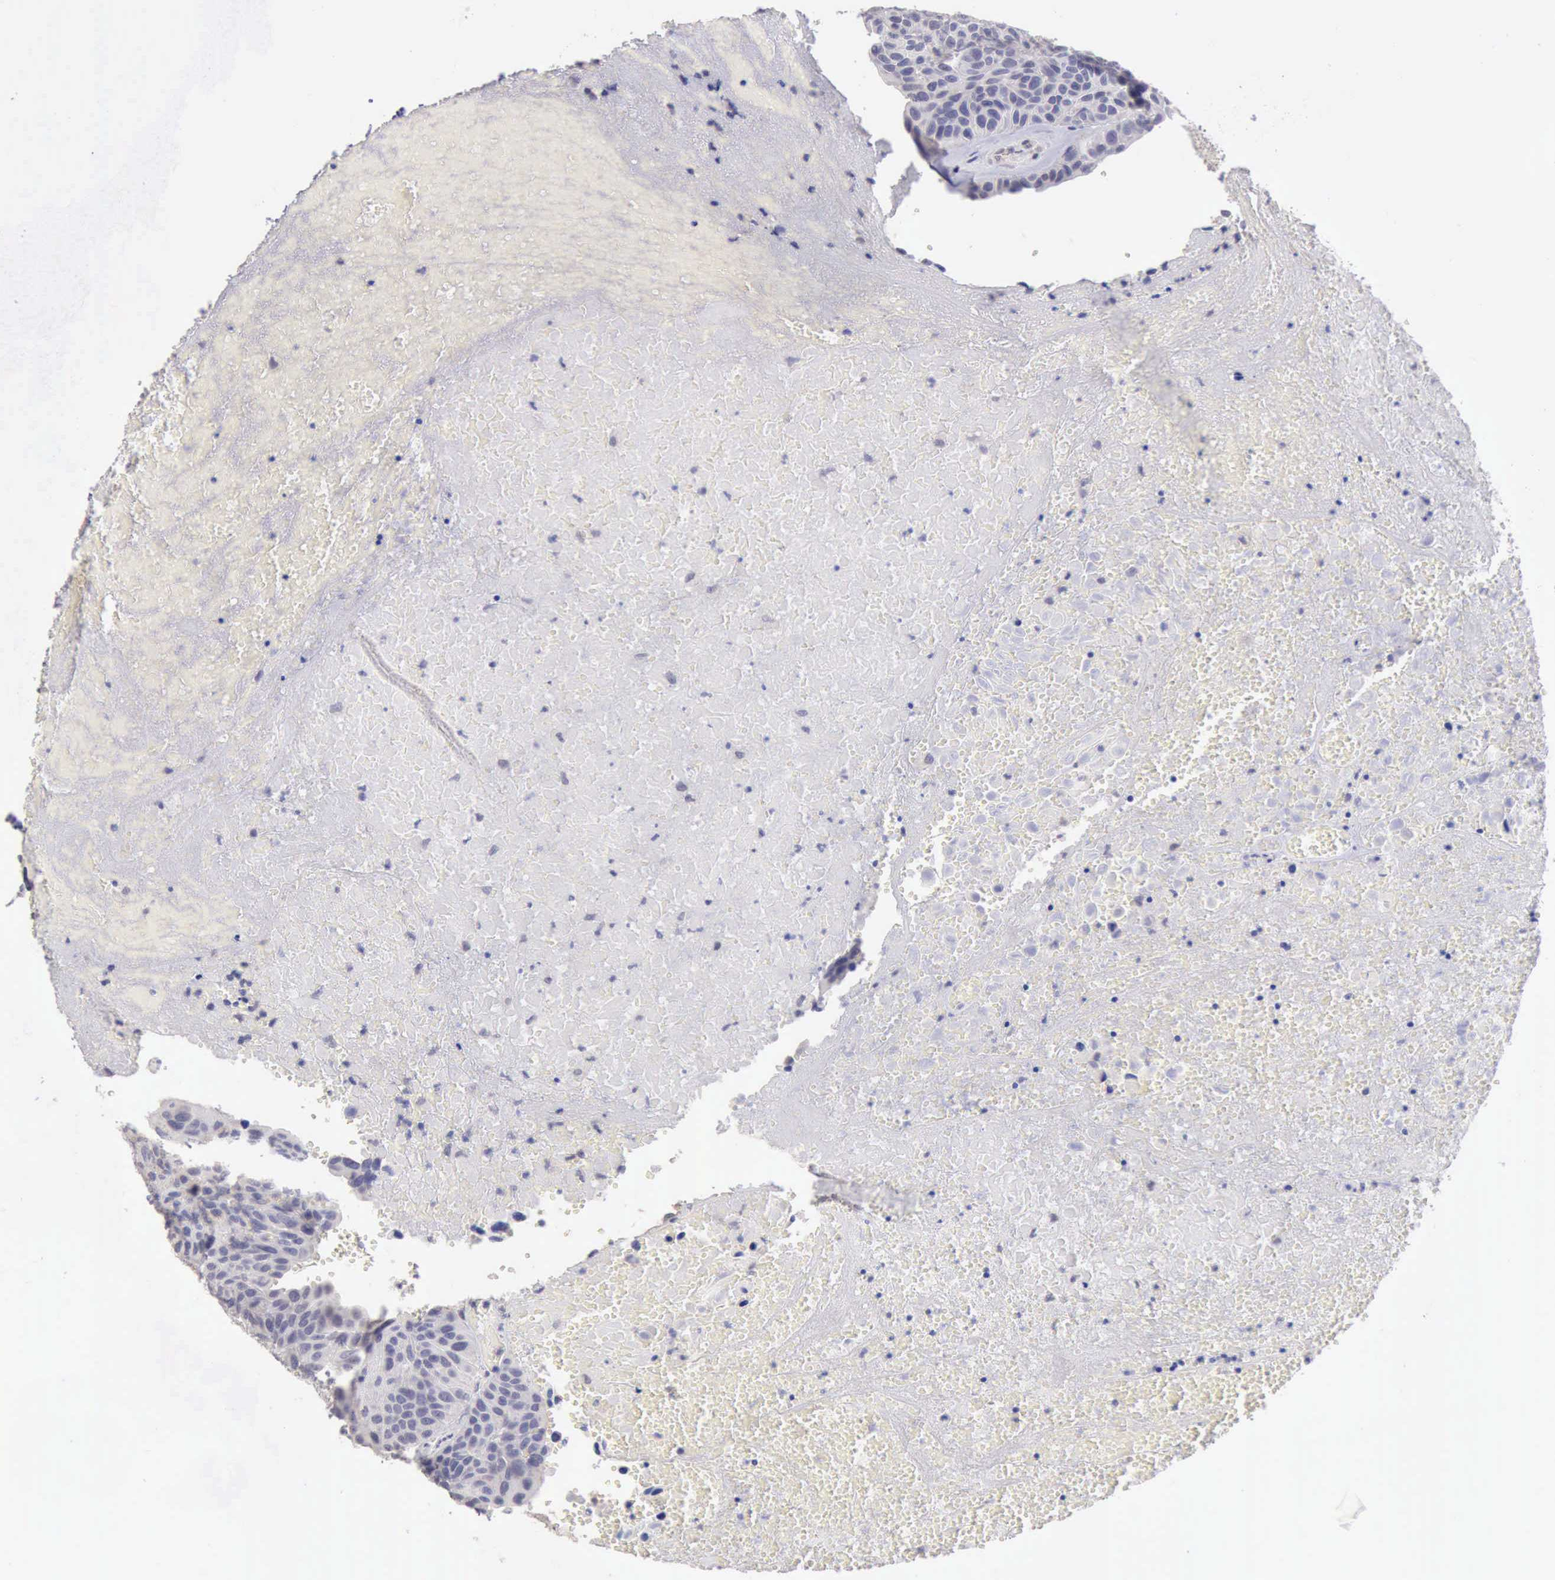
{"staining": {"intensity": "negative", "quantity": "none", "location": "none"}, "tissue": "urothelial cancer", "cell_type": "Tumor cells", "image_type": "cancer", "snomed": [{"axis": "morphology", "description": "Urothelial carcinoma, High grade"}, {"axis": "topography", "description": "Urinary bladder"}], "caption": "There is no significant expression in tumor cells of urothelial cancer. (Brightfield microscopy of DAB immunohistochemistry (IHC) at high magnification).", "gene": "KCND1", "patient": {"sex": "male", "age": 66}}